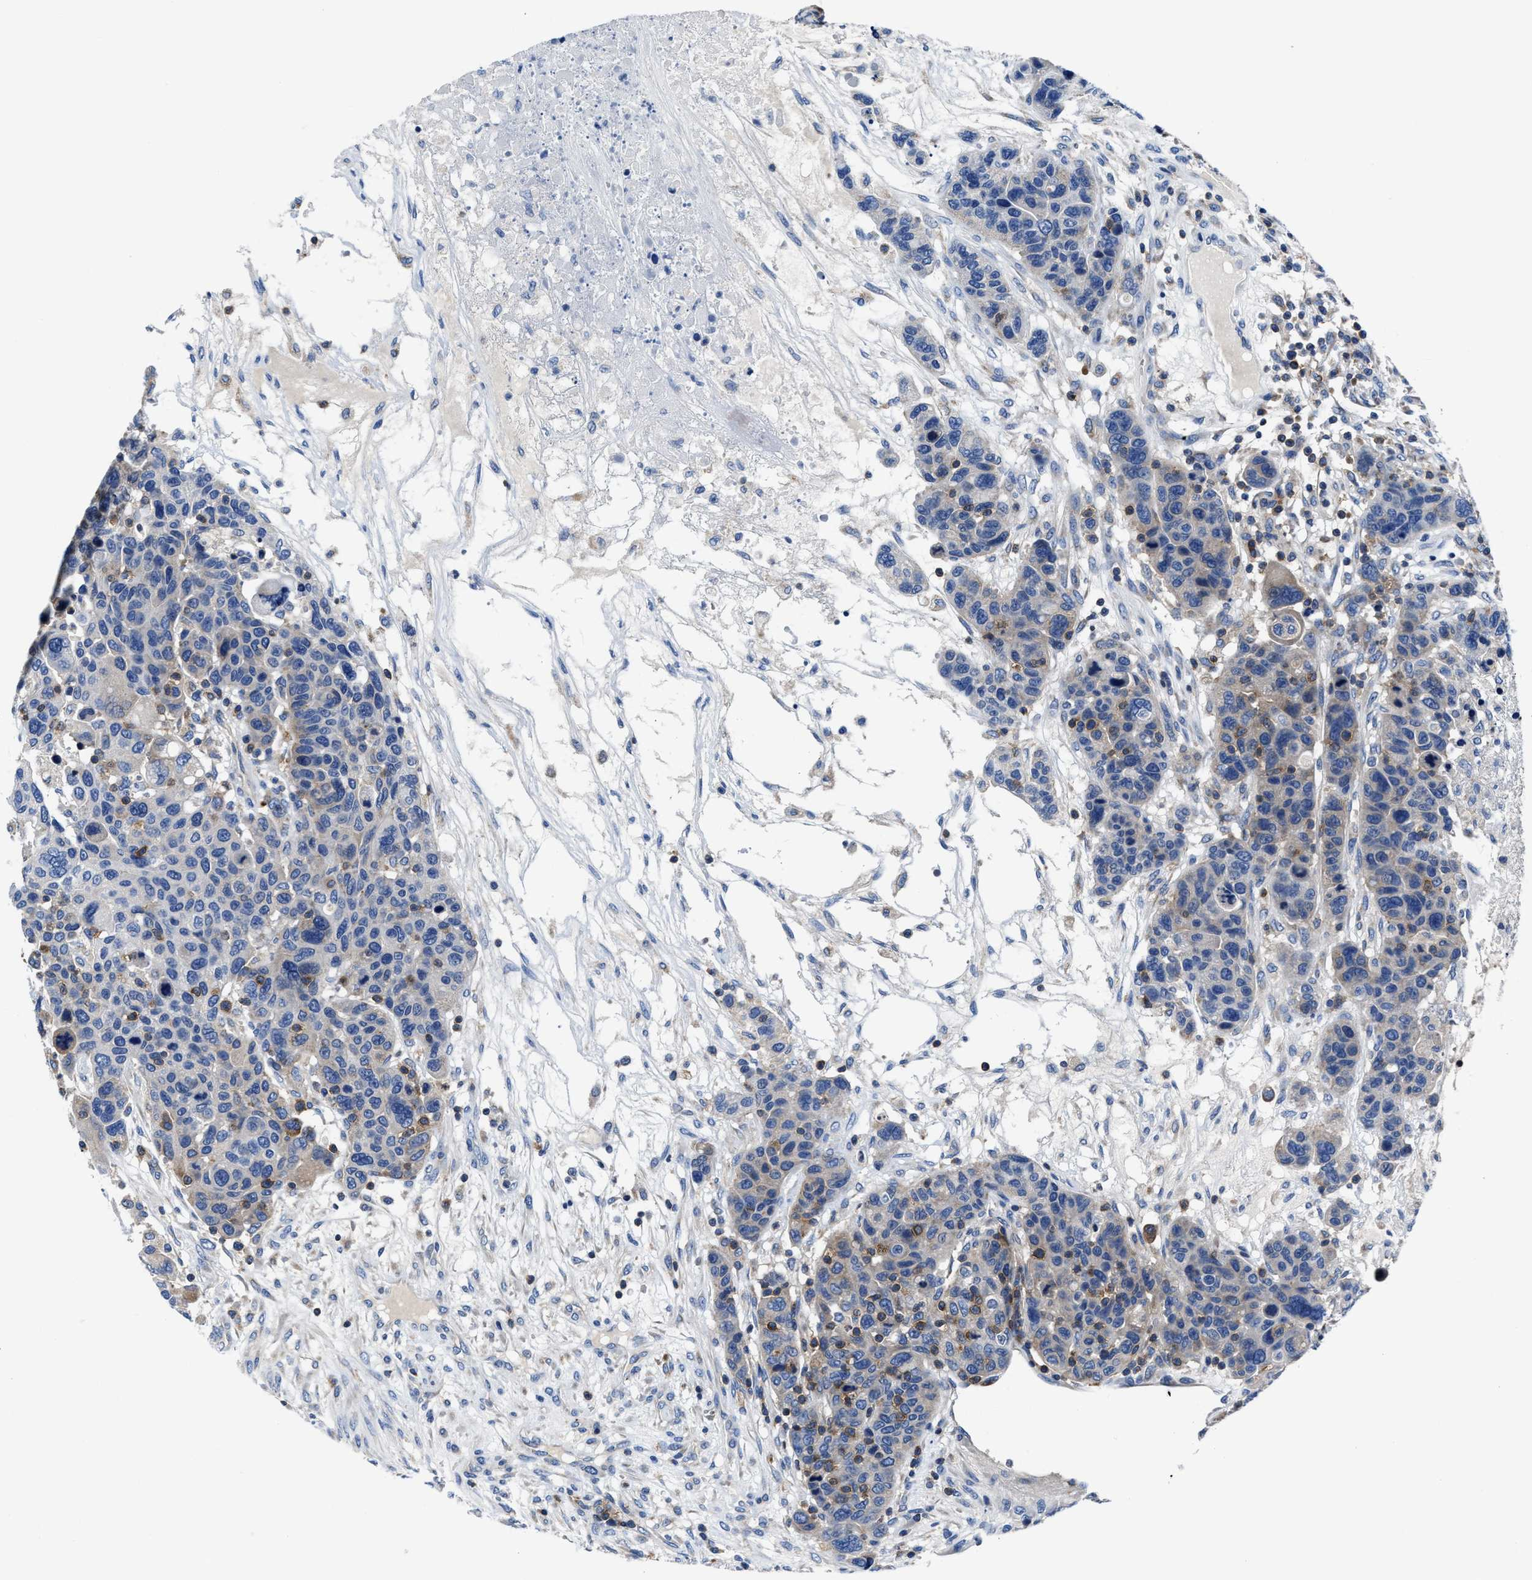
{"staining": {"intensity": "weak", "quantity": "<25%", "location": "cytoplasmic/membranous"}, "tissue": "breast cancer", "cell_type": "Tumor cells", "image_type": "cancer", "snomed": [{"axis": "morphology", "description": "Duct carcinoma"}, {"axis": "topography", "description": "Breast"}], "caption": "The immunohistochemistry (IHC) micrograph has no significant staining in tumor cells of breast cancer (invasive ductal carcinoma) tissue. The staining was performed using DAB (3,3'-diaminobenzidine) to visualize the protein expression in brown, while the nuclei were stained in blue with hematoxylin (Magnification: 20x).", "gene": "PHLPP1", "patient": {"sex": "female", "age": 37}}